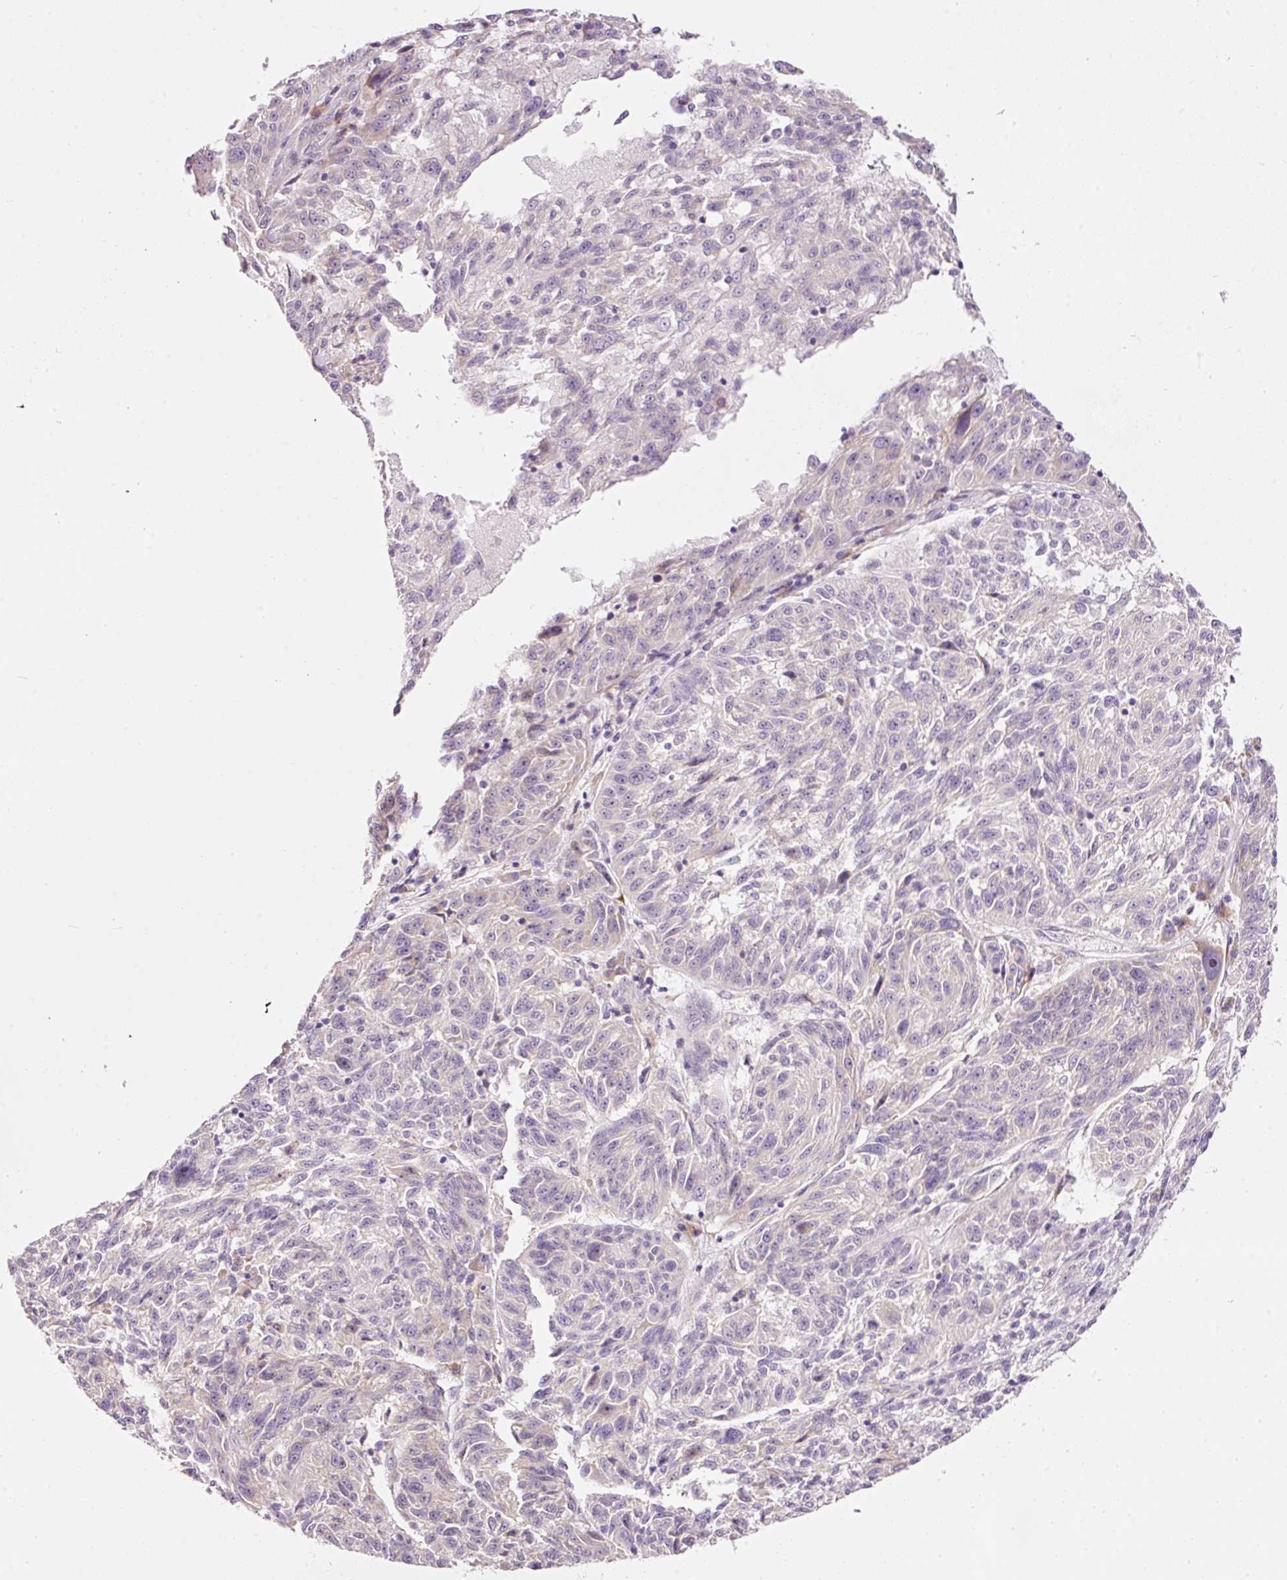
{"staining": {"intensity": "negative", "quantity": "none", "location": "none"}, "tissue": "melanoma", "cell_type": "Tumor cells", "image_type": "cancer", "snomed": [{"axis": "morphology", "description": "Malignant melanoma, NOS"}, {"axis": "topography", "description": "Skin"}], "caption": "An immunohistochemistry (IHC) photomicrograph of malignant melanoma is shown. There is no staining in tumor cells of malignant melanoma.", "gene": "RSPO2", "patient": {"sex": "male", "age": 53}}